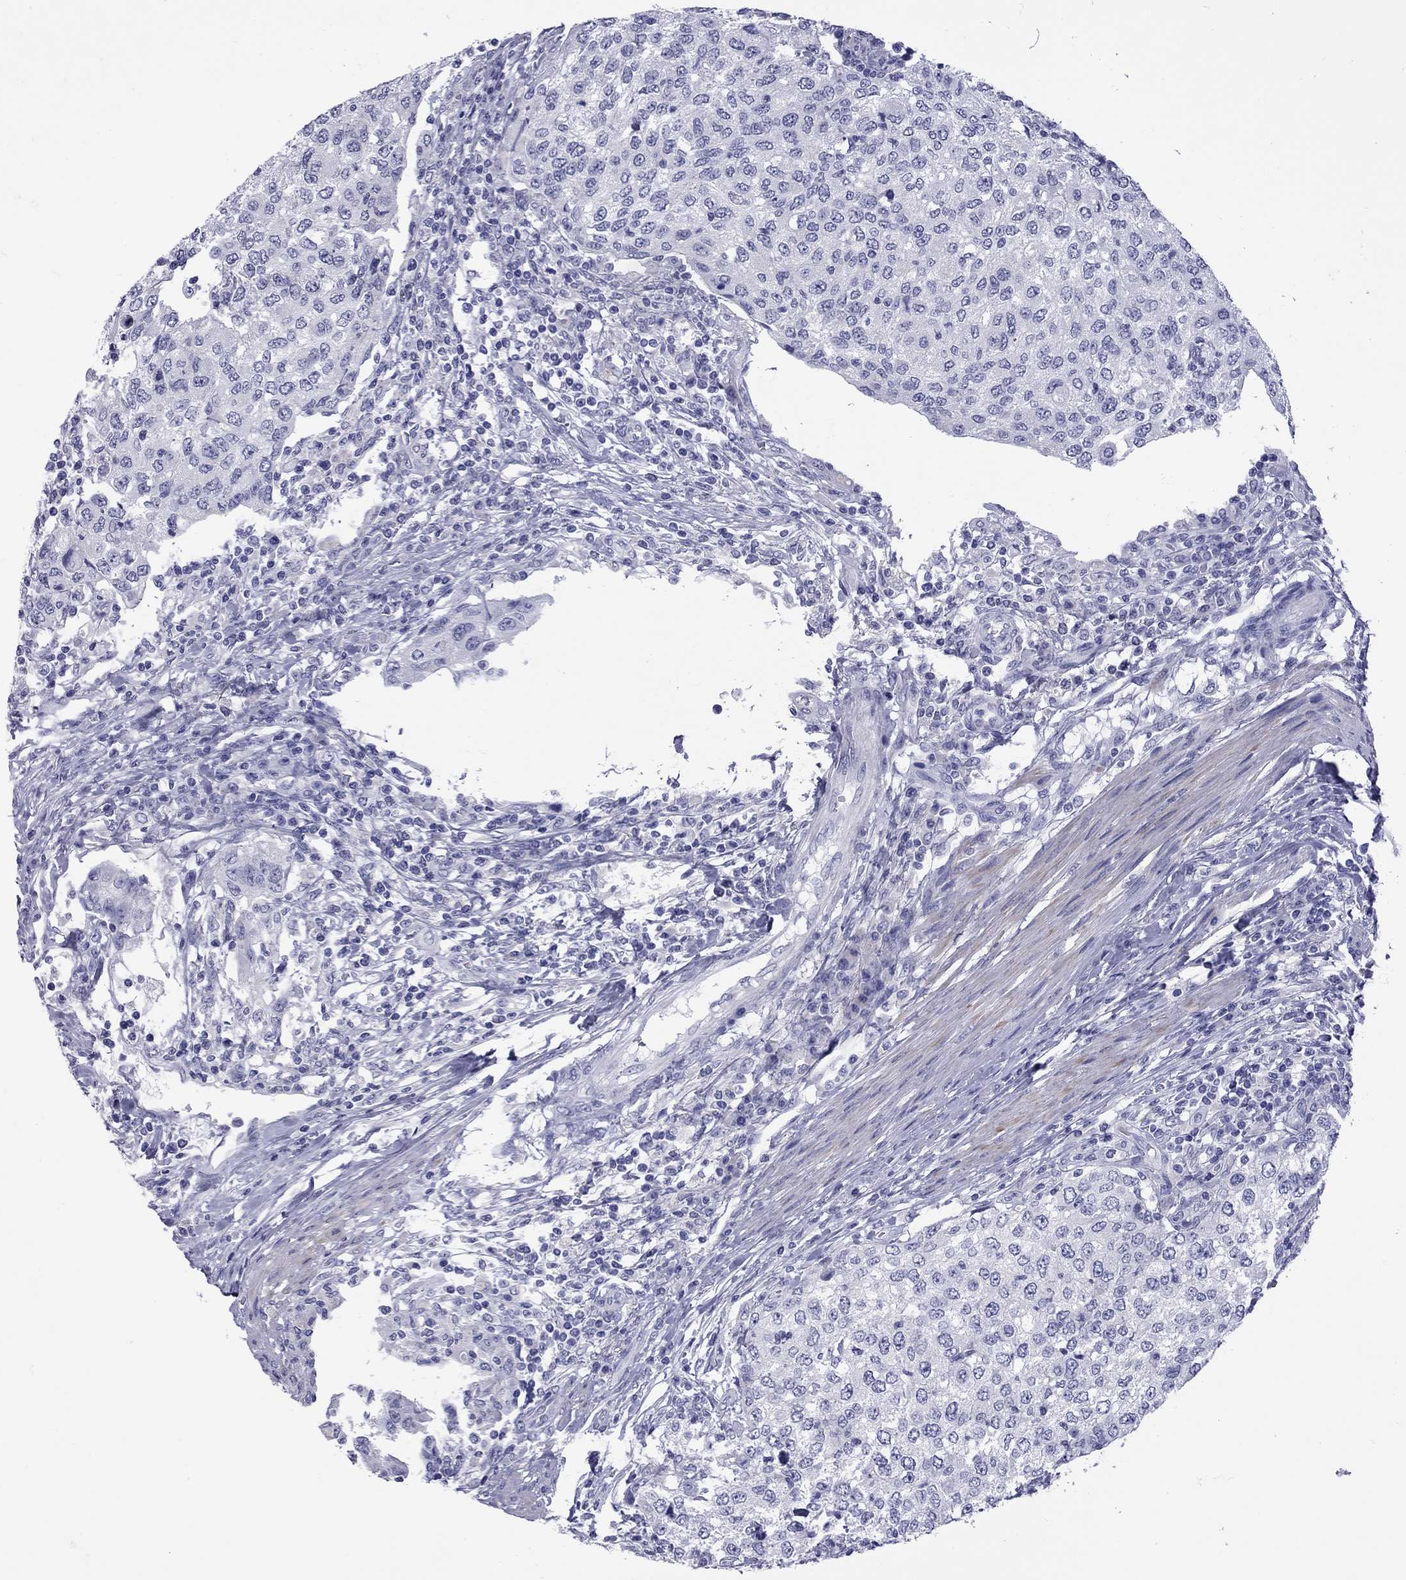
{"staining": {"intensity": "negative", "quantity": "none", "location": "none"}, "tissue": "urothelial cancer", "cell_type": "Tumor cells", "image_type": "cancer", "snomed": [{"axis": "morphology", "description": "Urothelial carcinoma, High grade"}, {"axis": "topography", "description": "Urinary bladder"}], "caption": "The histopathology image shows no staining of tumor cells in urothelial cancer. Brightfield microscopy of immunohistochemistry (IHC) stained with DAB (3,3'-diaminobenzidine) (brown) and hematoxylin (blue), captured at high magnification.", "gene": "EPPIN", "patient": {"sex": "female", "age": 78}}